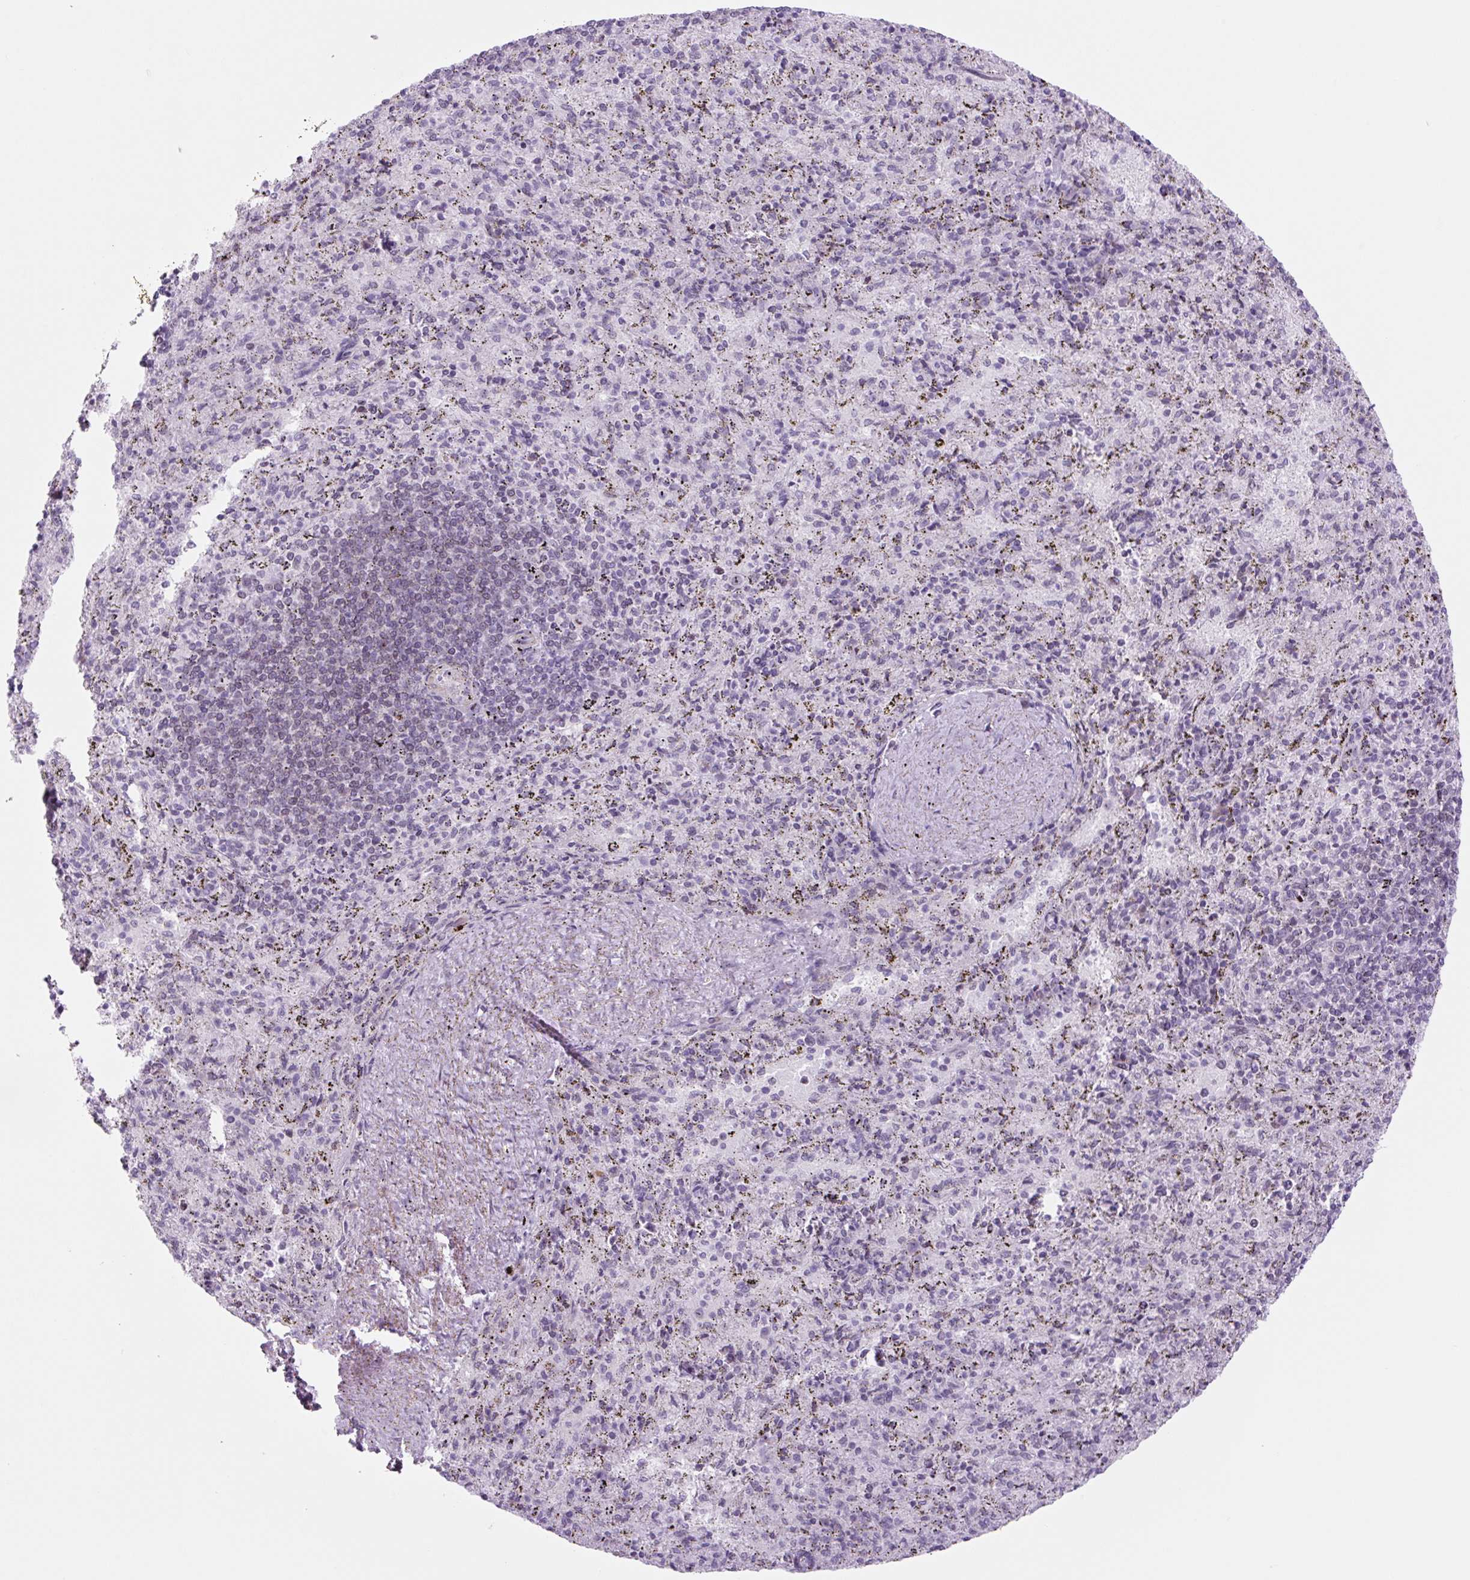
{"staining": {"intensity": "negative", "quantity": "none", "location": "none"}, "tissue": "spleen", "cell_type": "Cells in red pulp", "image_type": "normal", "snomed": [{"axis": "morphology", "description": "Normal tissue, NOS"}, {"axis": "topography", "description": "Spleen"}], "caption": "Cells in red pulp are negative for brown protein staining in normal spleen. (Brightfield microscopy of DAB (3,3'-diaminobenzidine) immunohistochemistry at high magnification).", "gene": "RRS1", "patient": {"sex": "male", "age": 57}}